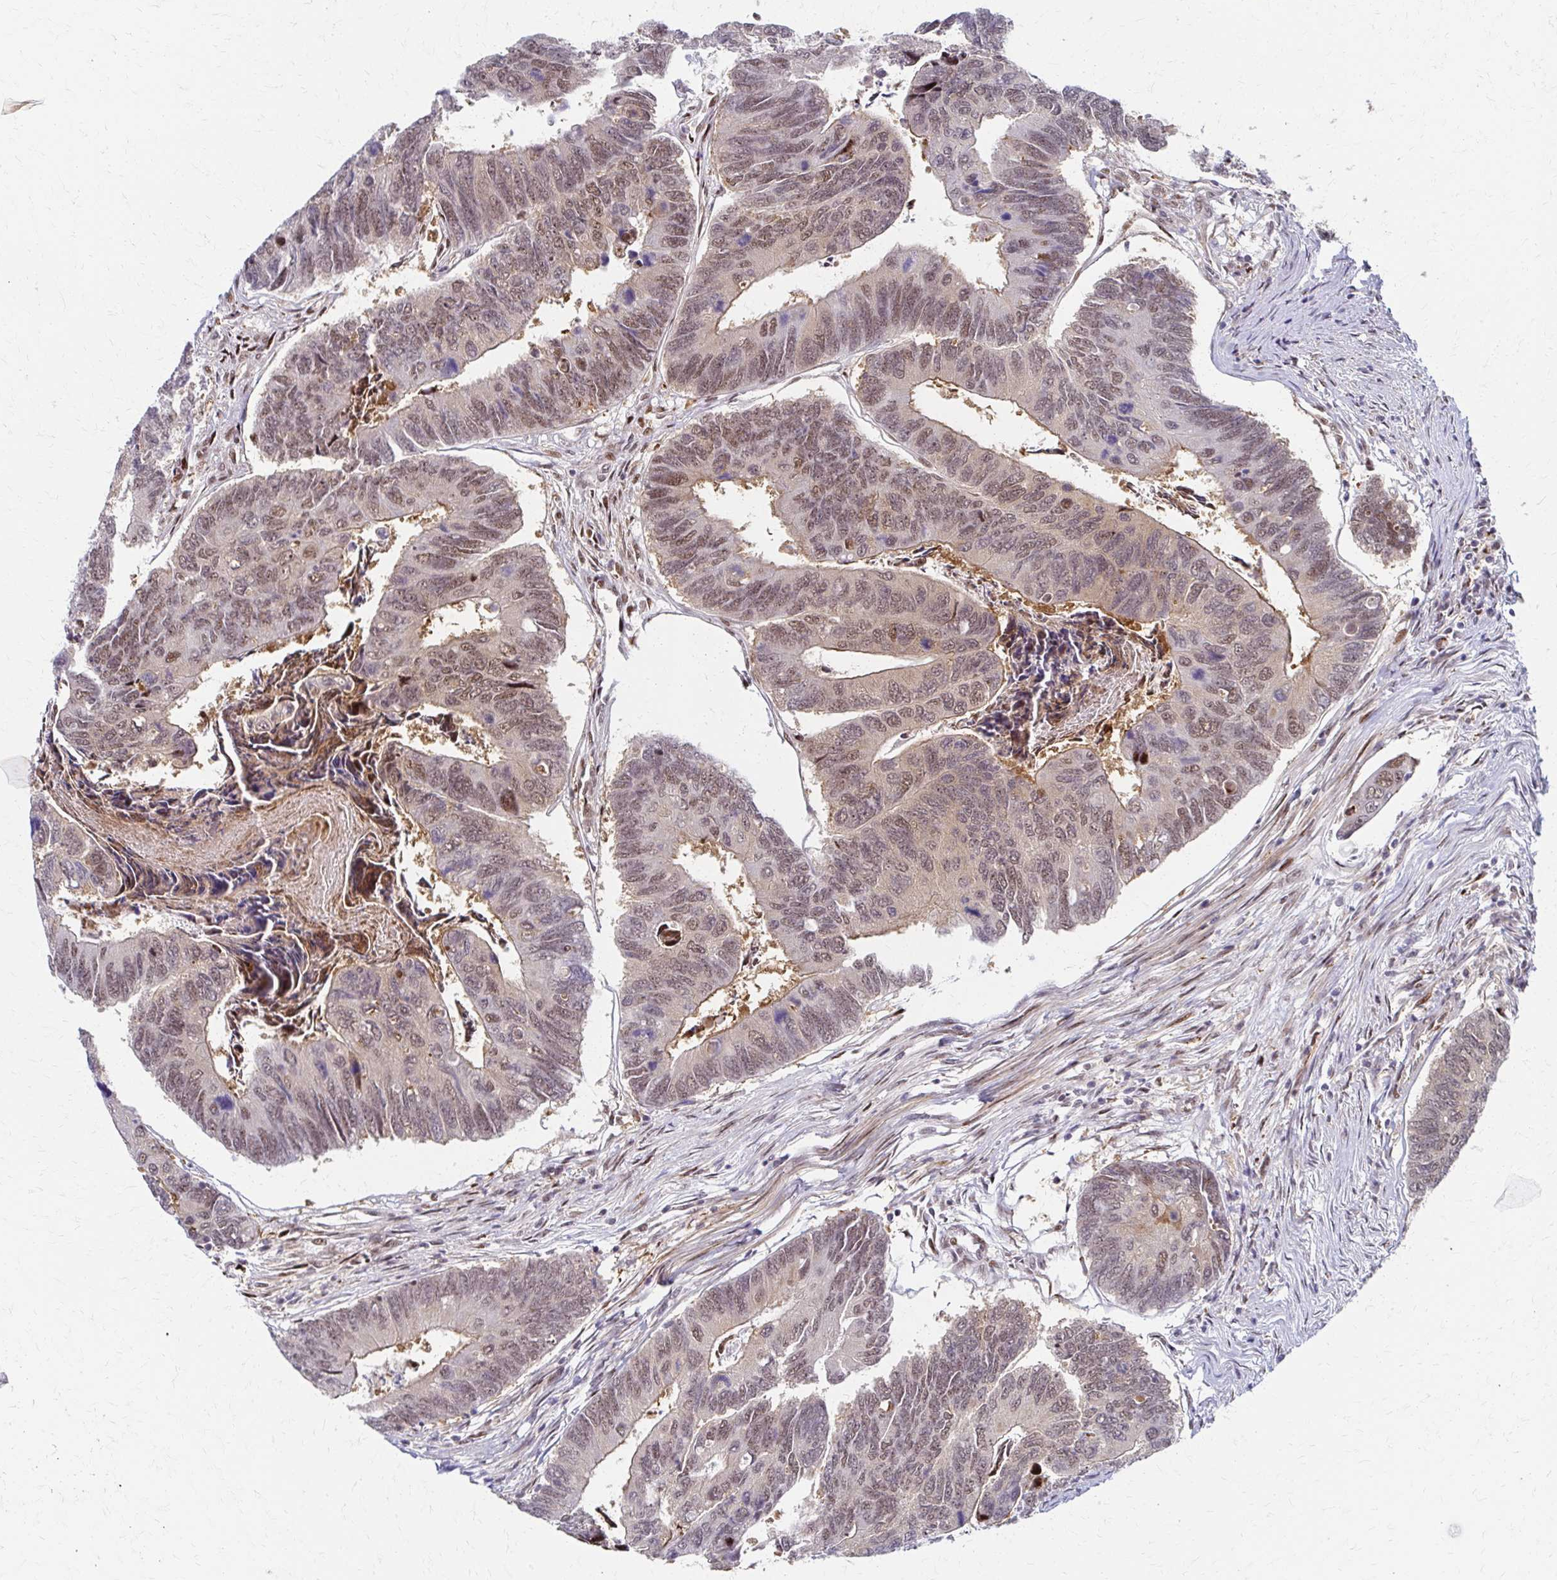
{"staining": {"intensity": "moderate", "quantity": ">75%", "location": "nuclear"}, "tissue": "colorectal cancer", "cell_type": "Tumor cells", "image_type": "cancer", "snomed": [{"axis": "morphology", "description": "Adenocarcinoma, NOS"}, {"axis": "topography", "description": "Colon"}], "caption": "Protein expression analysis of human adenocarcinoma (colorectal) reveals moderate nuclear expression in approximately >75% of tumor cells.", "gene": "PSMD7", "patient": {"sex": "female", "age": 67}}